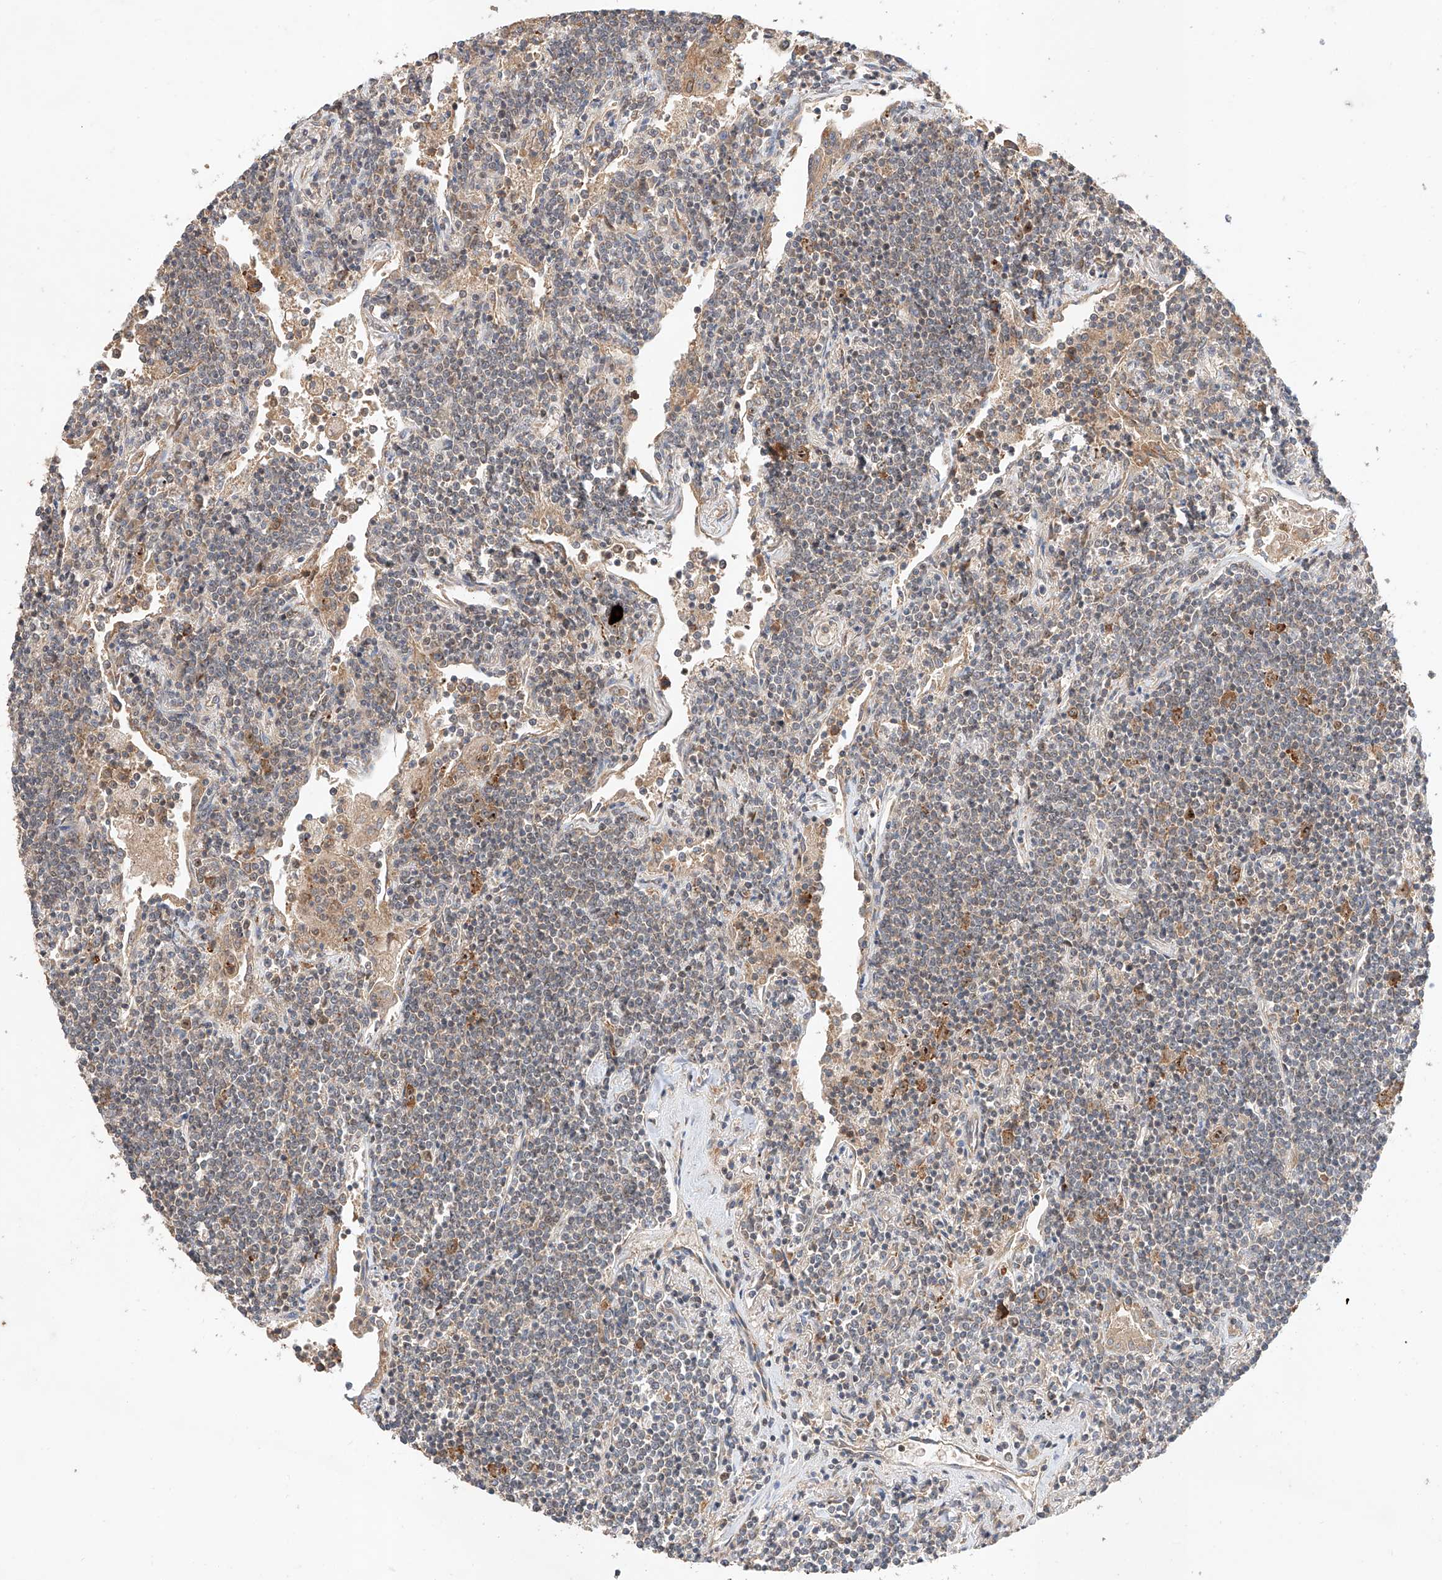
{"staining": {"intensity": "negative", "quantity": "none", "location": "none"}, "tissue": "lymphoma", "cell_type": "Tumor cells", "image_type": "cancer", "snomed": [{"axis": "morphology", "description": "Malignant lymphoma, non-Hodgkin's type, Low grade"}, {"axis": "topography", "description": "Lung"}], "caption": "This is an immunohistochemistry image of lymphoma. There is no positivity in tumor cells.", "gene": "RAB23", "patient": {"sex": "female", "age": 71}}